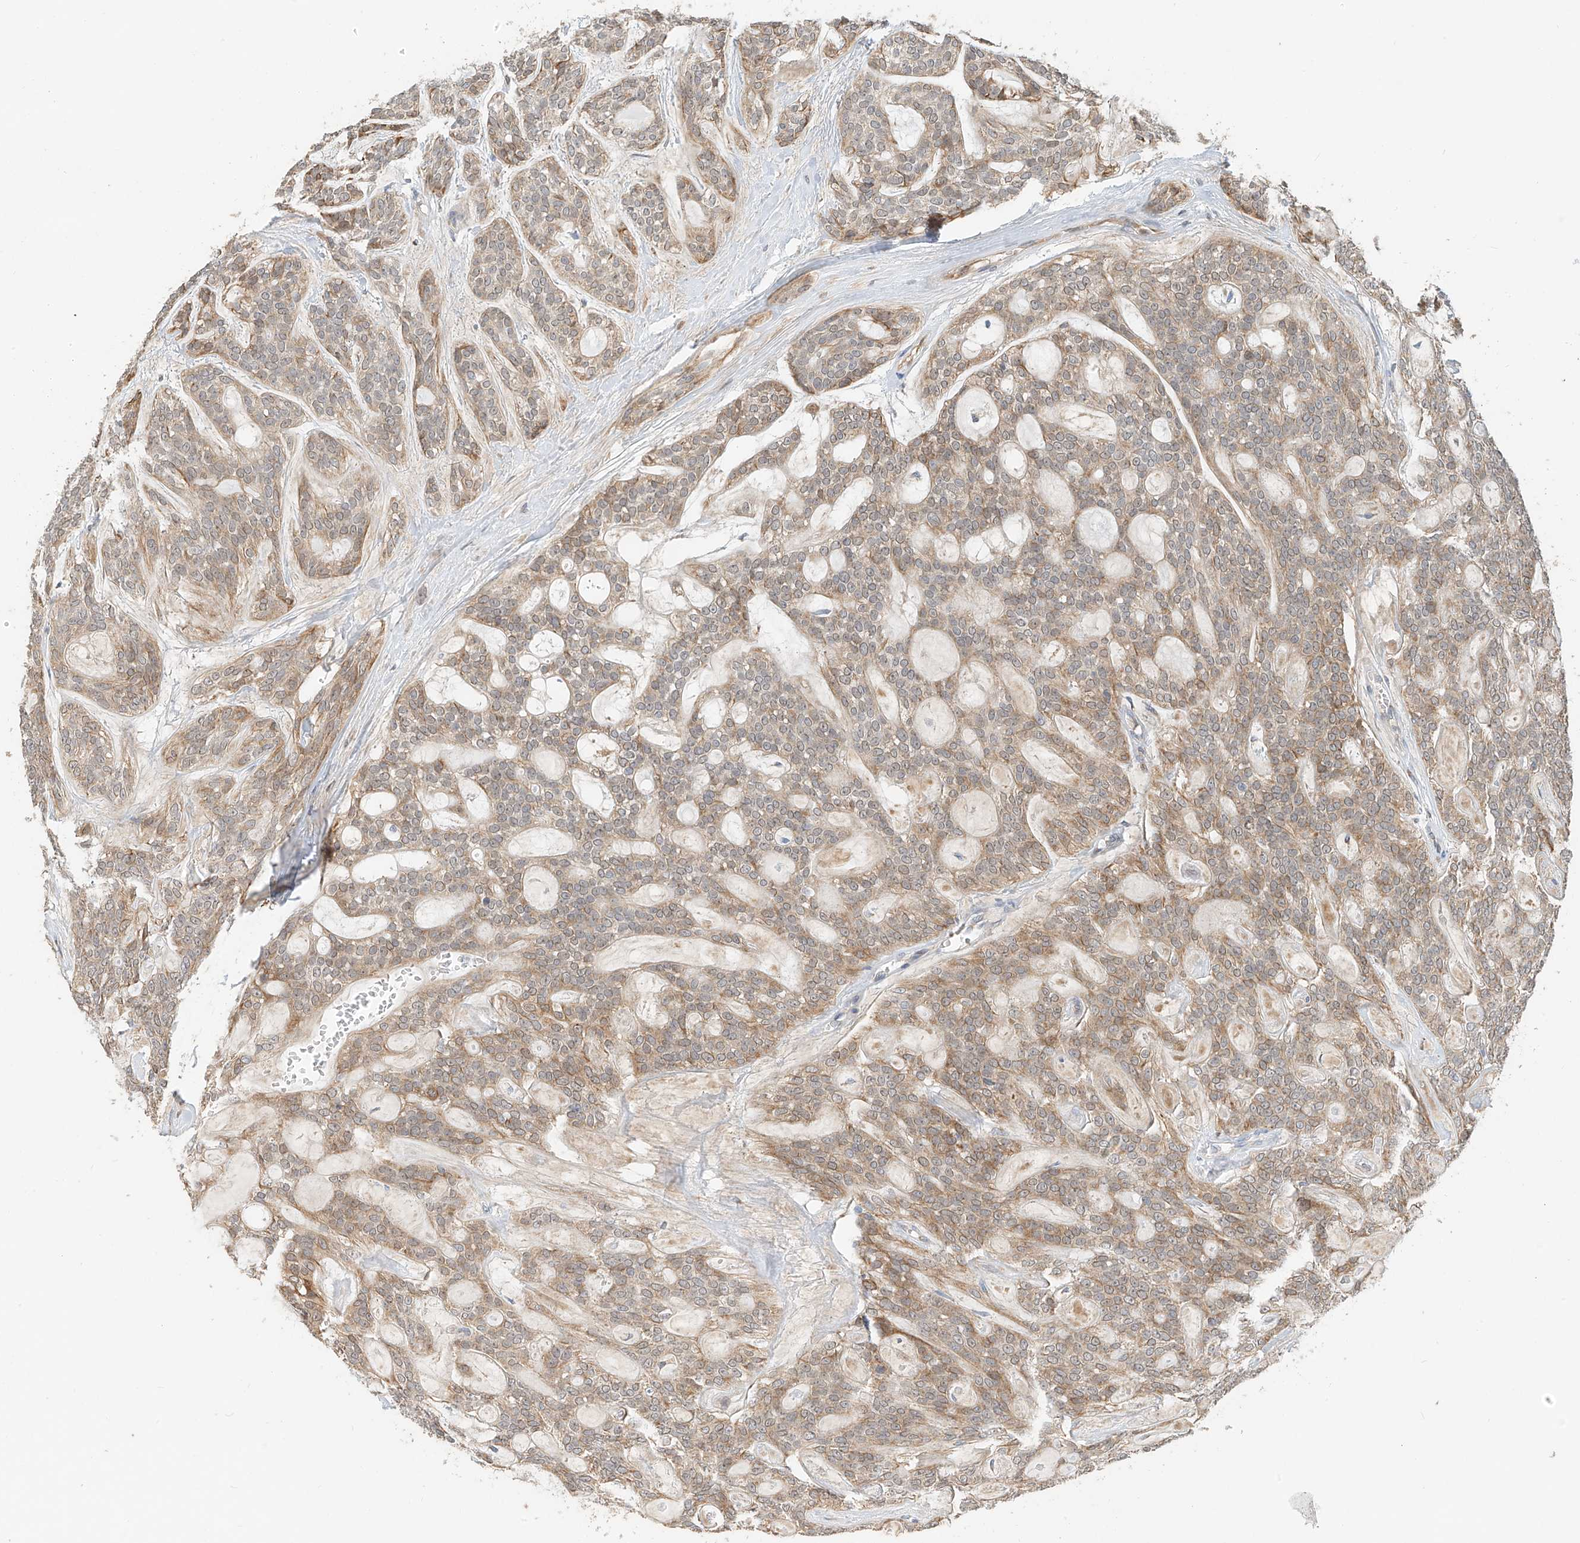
{"staining": {"intensity": "moderate", "quantity": "25%-75%", "location": "cytoplasmic/membranous"}, "tissue": "head and neck cancer", "cell_type": "Tumor cells", "image_type": "cancer", "snomed": [{"axis": "morphology", "description": "Adenocarcinoma, NOS"}, {"axis": "topography", "description": "Head-Neck"}], "caption": "Moderate cytoplasmic/membranous protein expression is appreciated in approximately 25%-75% of tumor cells in head and neck cancer.", "gene": "PPA2", "patient": {"sex": "male", "age": 66}}